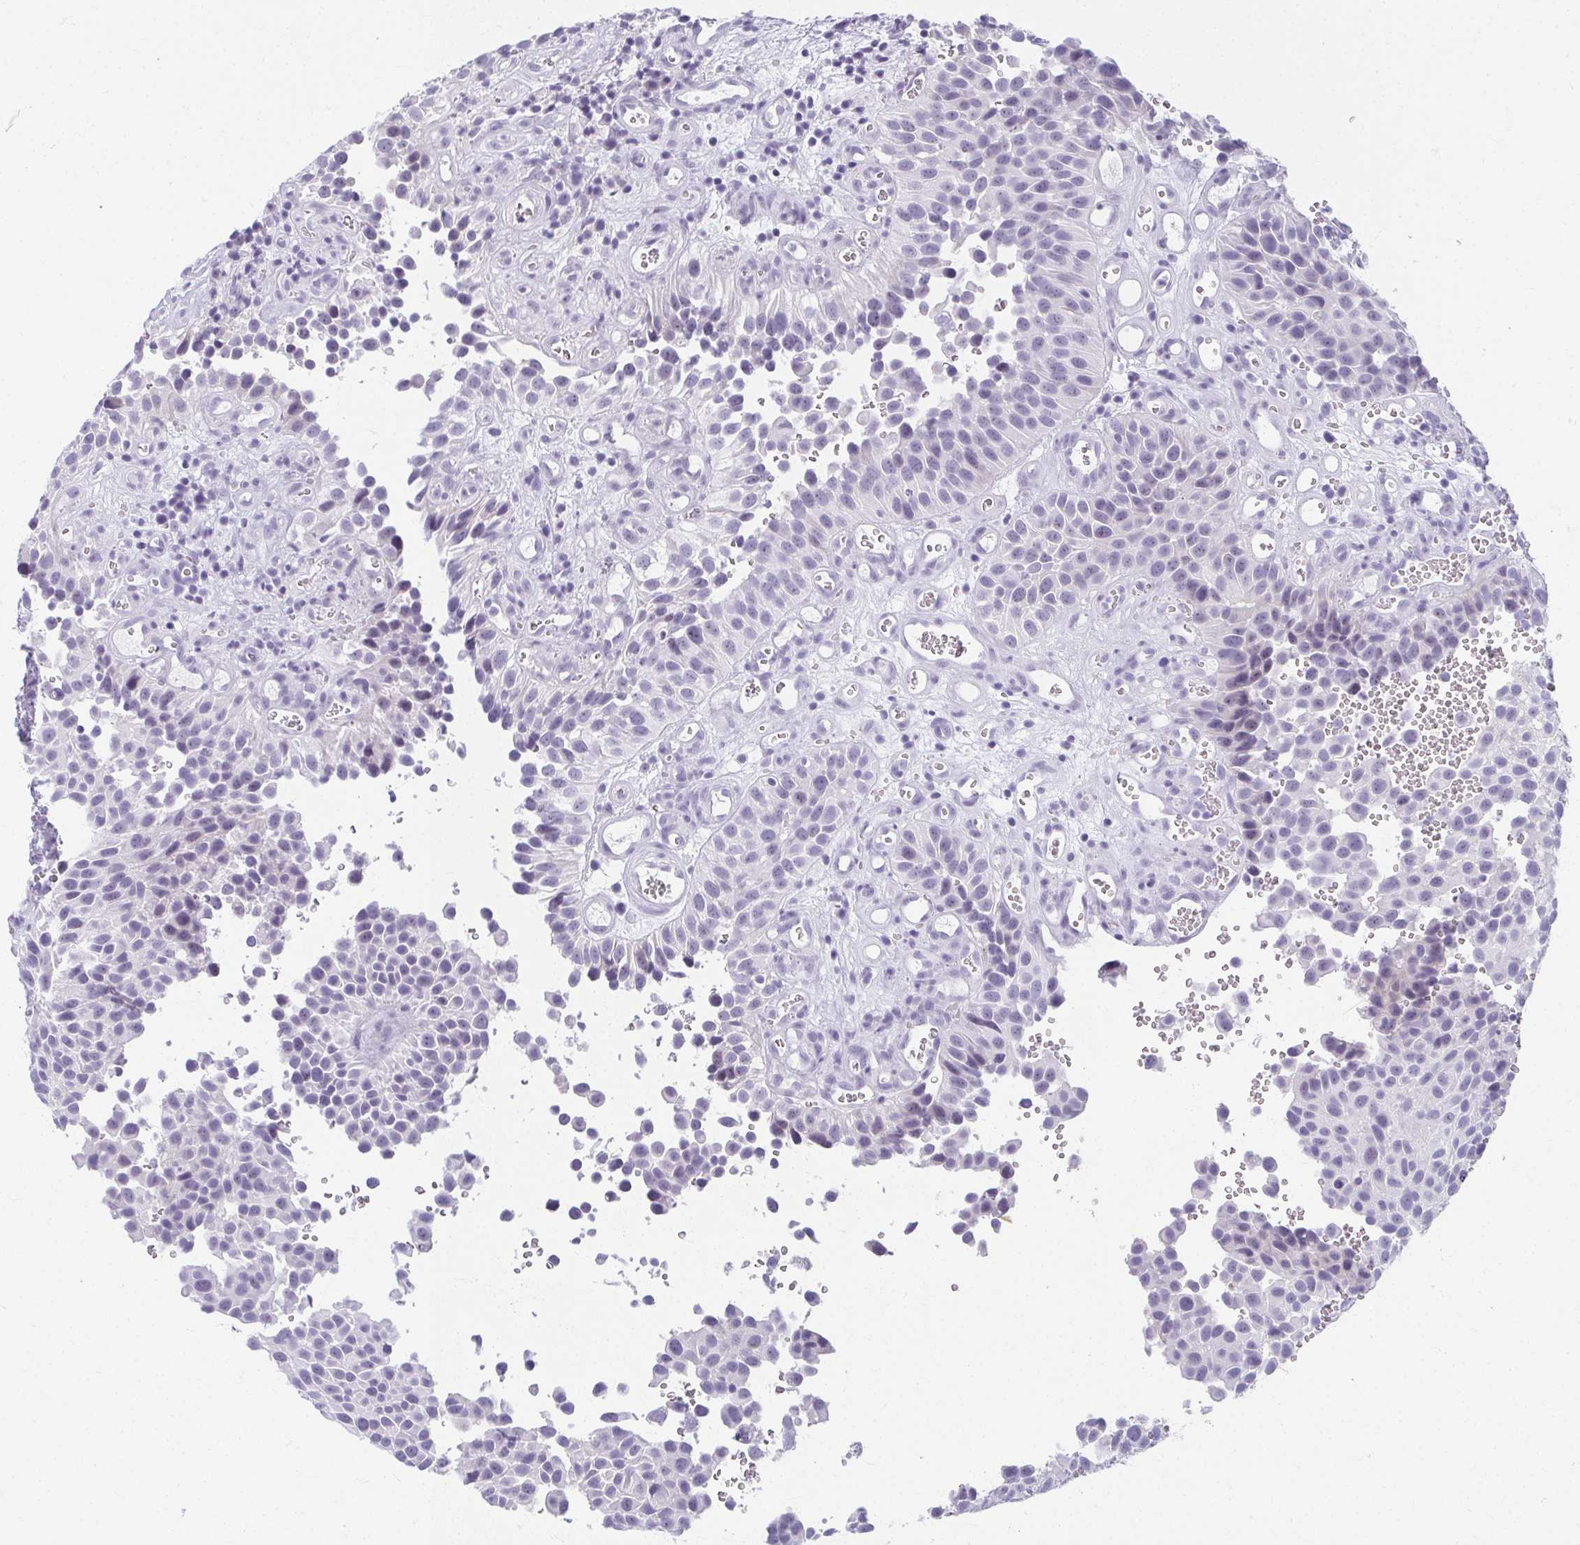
{"staining": {"intensity": "negative", "quantity": "none", "location": "none"}, "tissue": "urothelial cancer", "cell_type": "Tumor cells", "image_type": "cancer", "snomed": [{"axis": "morphology", "description": "Urothelial carcinoma, Low grade"}, {"axis": "topography", "description": "Urinary bladder"}], "caption": "Image shows no protein expression in tumor cells of urothelial cancer tissue.", "gene": "MOBP", "patient": {"sex": "male", "age": 76}}